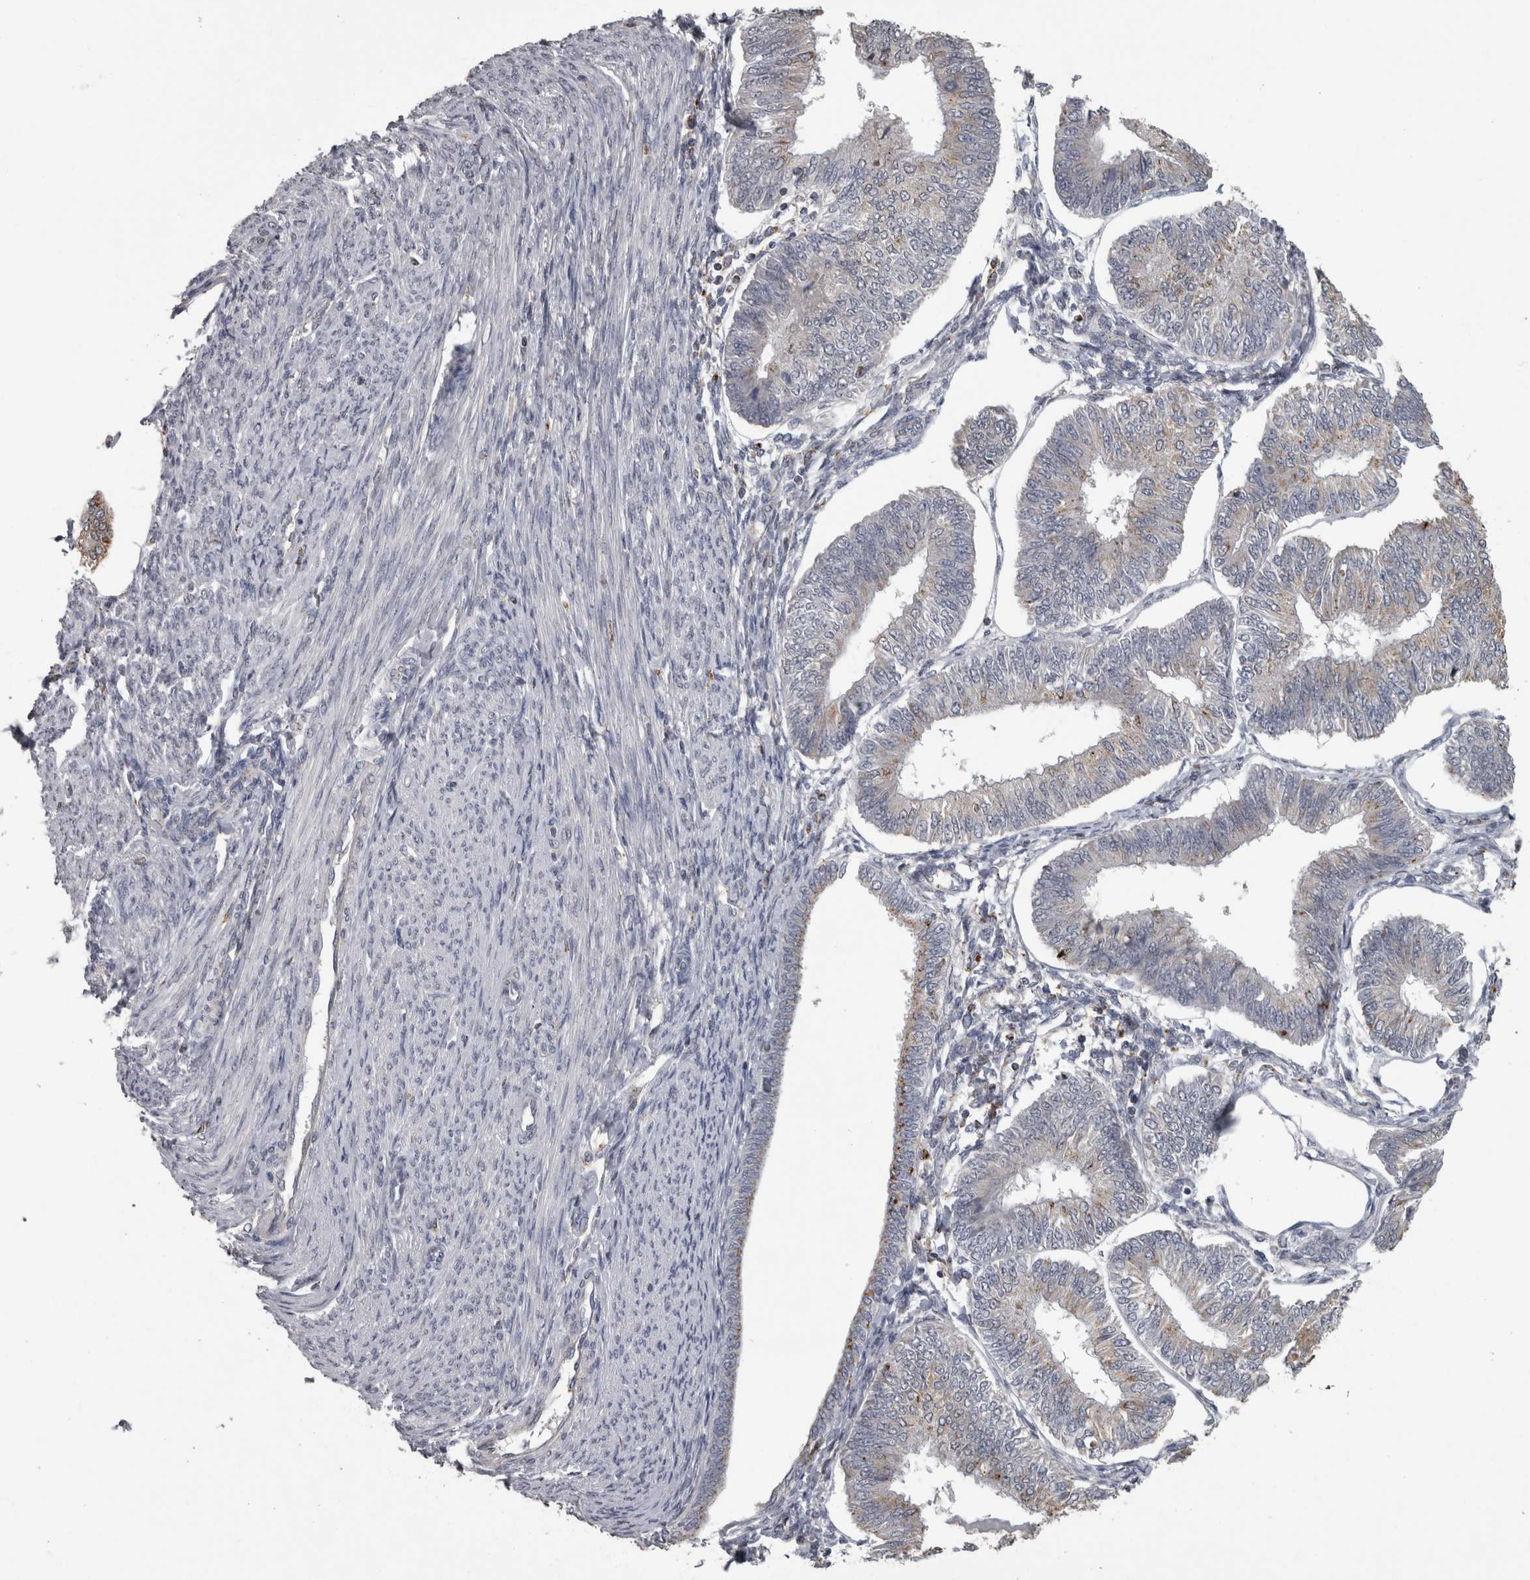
{"staining": {"intensity": "moderate", "quantity": "<25%", "location": "cytoplasmic/membranous"}, "tissue": "endometrial cancer", "cell_type": "Tumor cells", "image_type": "cancer", "snomed": [{"axis": "morphology", "description": "Adenocarcinoma, NOS"}, {"axis": "topography", "description": "Endometrium"}], "caption": "The immunohistochemical stain highlights moderate cytoplasmic/membranous staining in tumor cells of endometrial cancer (adenocarcinoma) tissue.", "gene": "NAAA", "patient": {"sex": "female", "age": 58}}